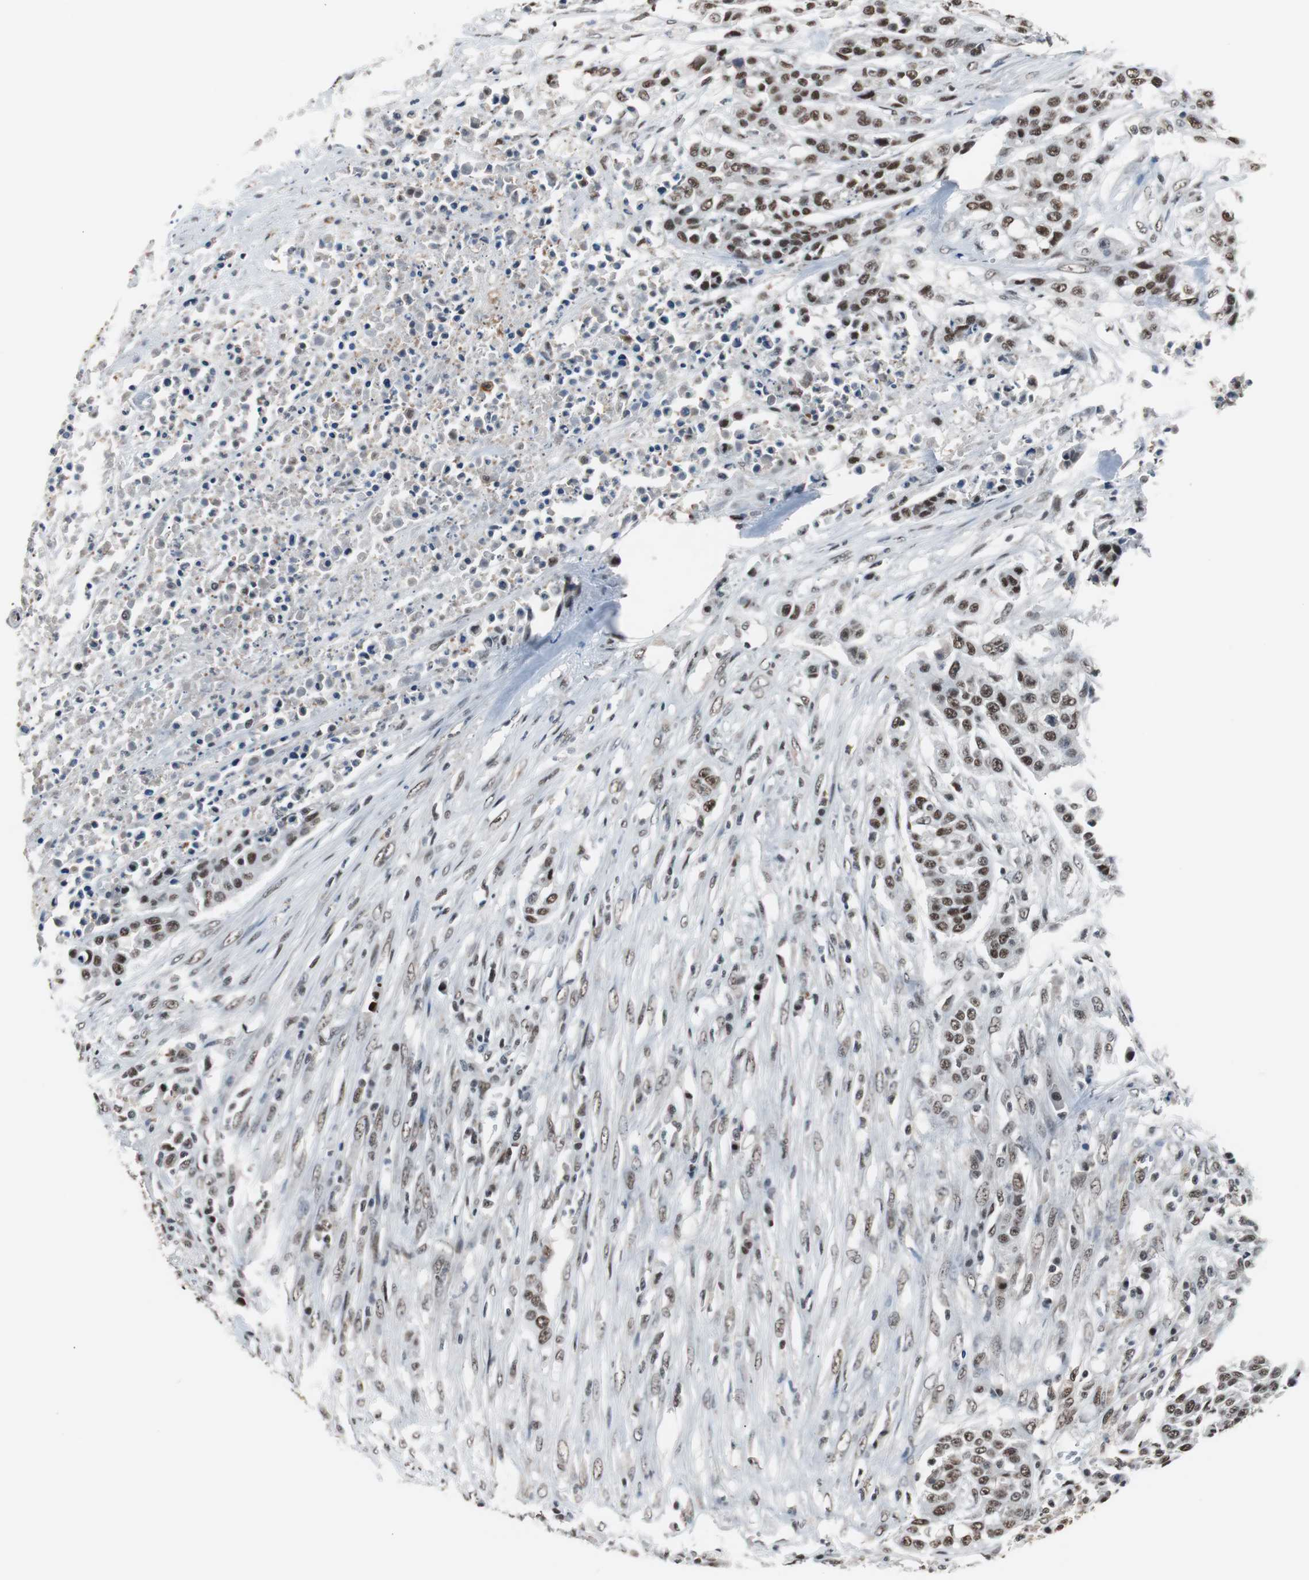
{"staining": {"intensity": "strong", "quantity": ">75%", "location": "nuclear"}, "tissue": "urothelial cancer", "cell_type": "Tumor cells", "image_type": "cancer", "snomed": [{"axis": "morphology", "description": "Urothelial carcinoma, High grade"}, {"axis": "topography", "description": "Urinary bladder"}], "caption": "Urothelial cancer tissue shows strong nuclear staining in about >75% of tumor cells, visualized by immunohistochemistry.", "gene": "TAF7", "patient": {"sex": "male", "age": 74}}